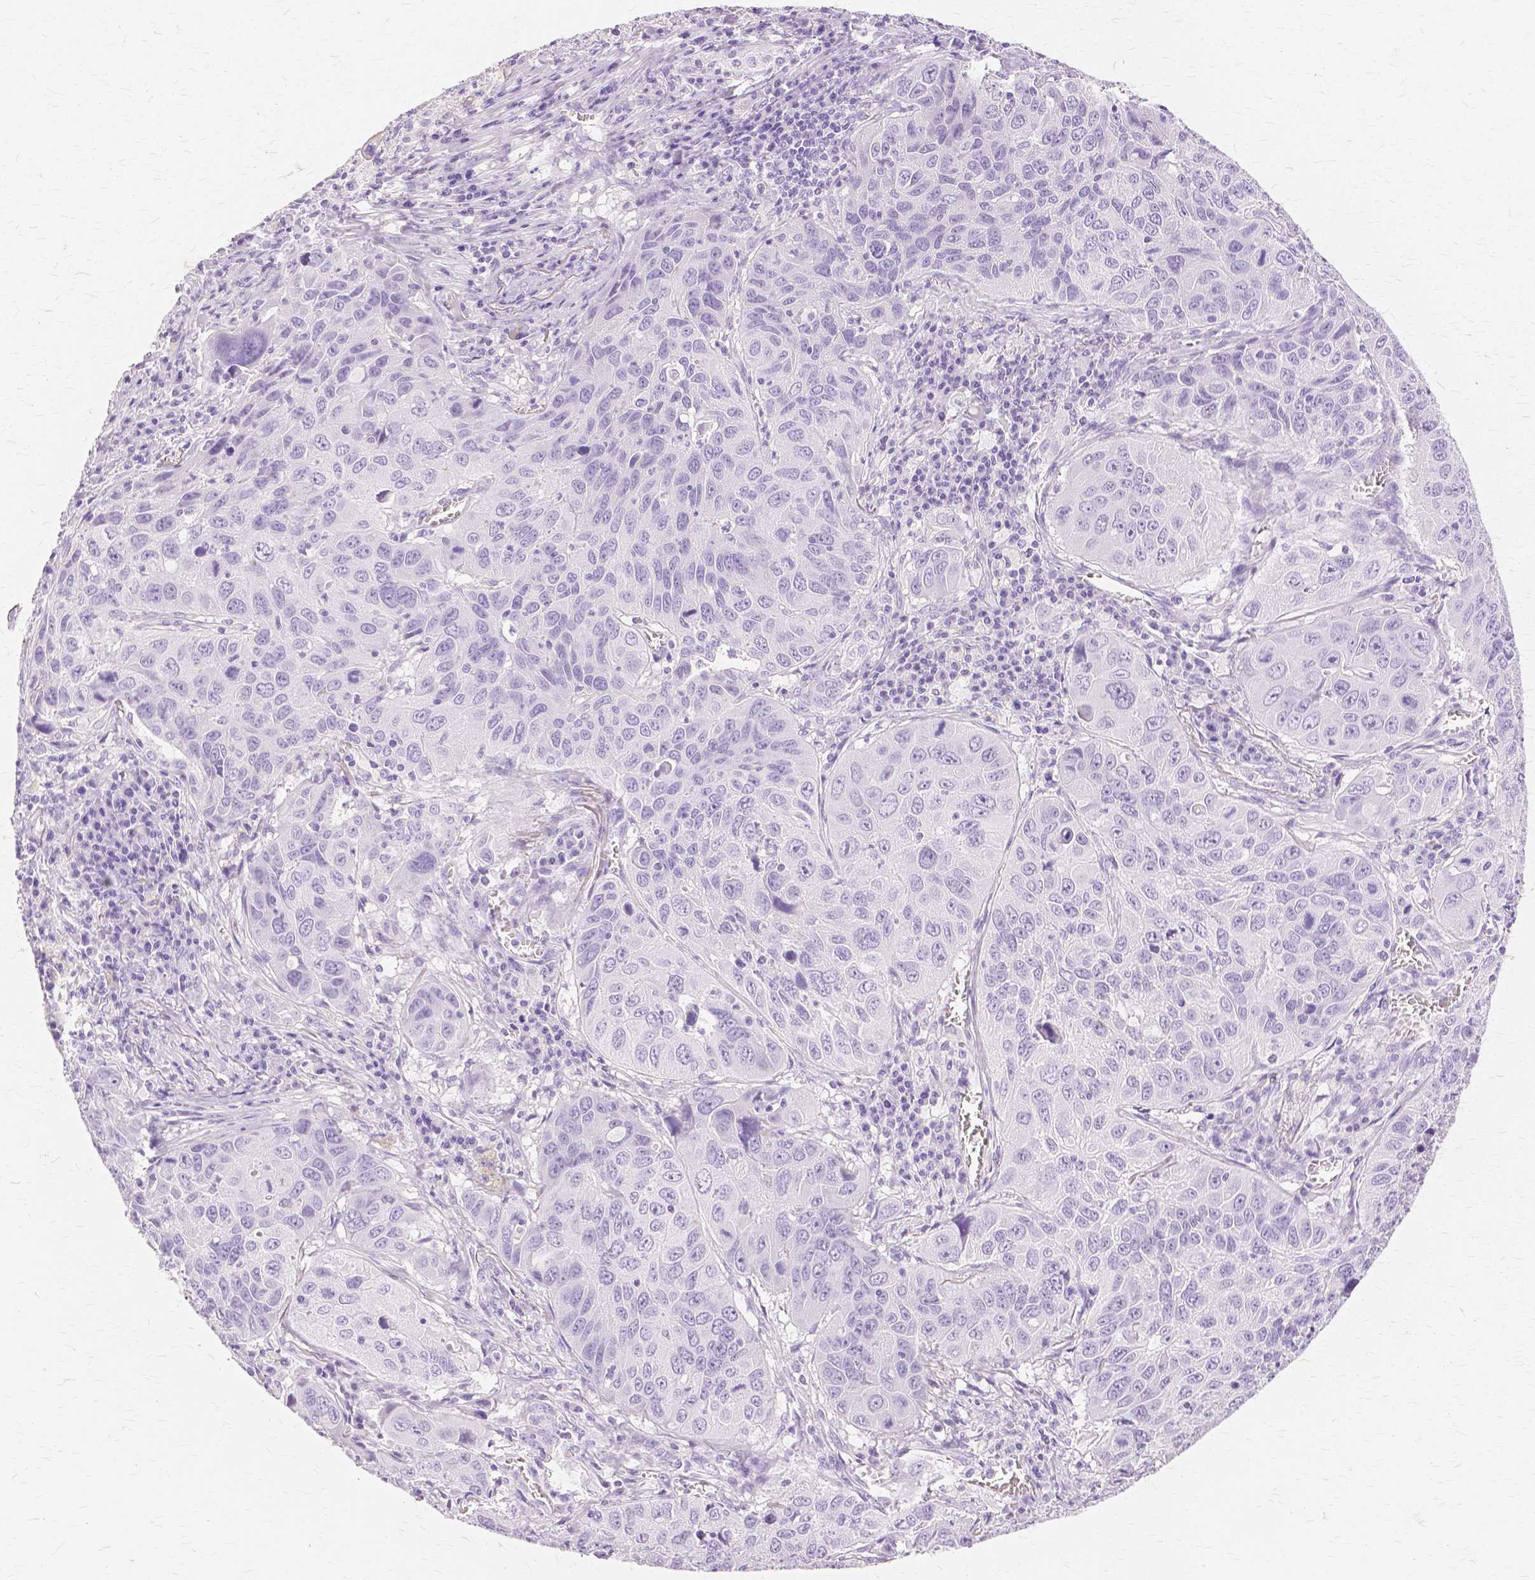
{"staining": {"intensity": "negative", "quantity": "none", "location": "none"}, "tissue": "lung cancer", "cell_type": "Tumor cells", "image_type": "cancer", "snomed": [{"axis": "morphology", "description": "Squamous cell carcinoma, NOS"}, {"axis": "topography", "description": "Lung"}], "caption": "This is an IHC image of human lung squamous cell carcinoma. There is no positivity in tumor cells.", "gene": "TGM1", "patient": {"sex": "female", "age": 61}}